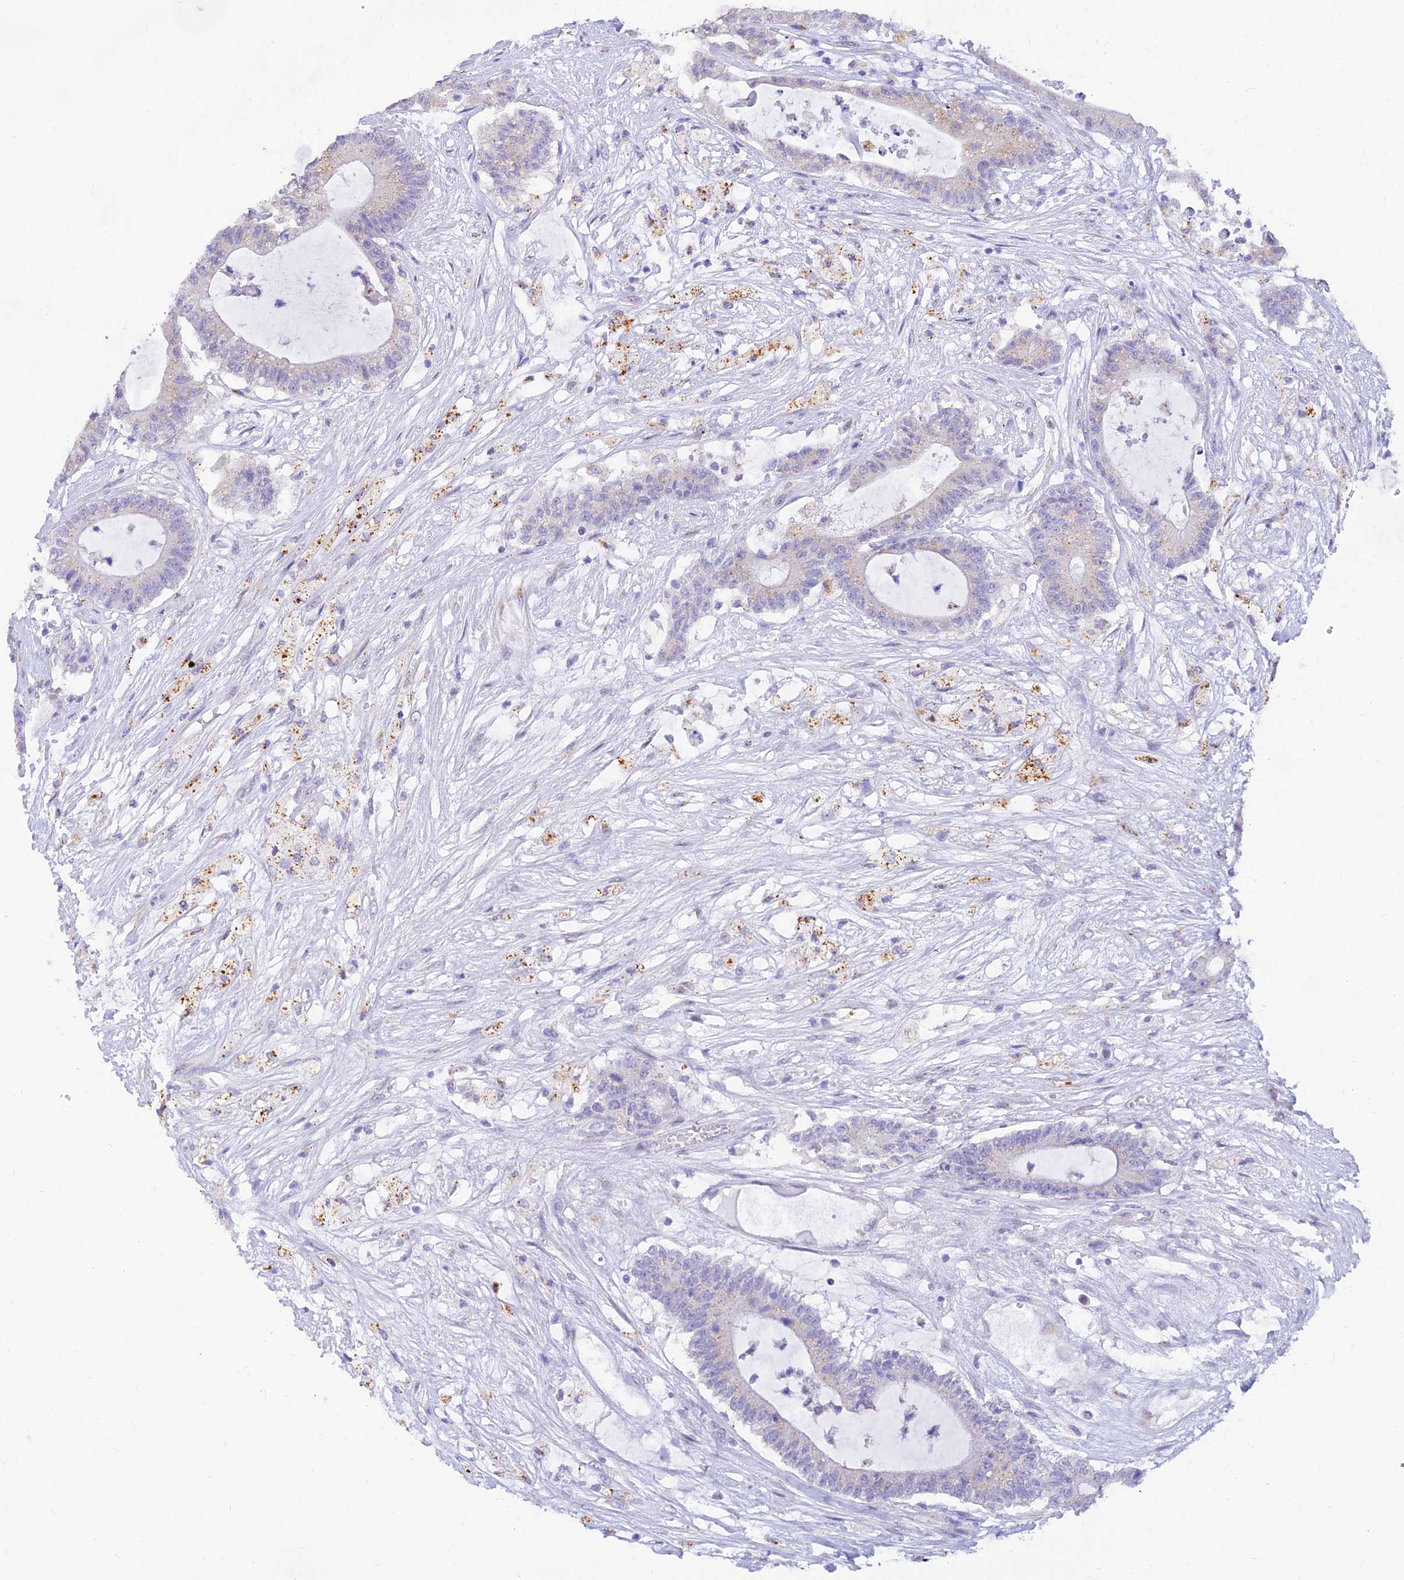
{"staining": {"intensity": "negative", "quantity": "none", "location": "none"}, "tissue": "colorectal cancer", "cell_type": "Tumor cells", "image_type": "cancer", "snomed": [{"axis": "morphology", "description": "Adenocarcinoma, NOS"}, {"axis": "topography", "description": "Colon"}], "caption": "This is a histopathology image of IHC staining of colorectal cancer (adenocarcinoma), which shows no staining in tumor cells.", "gene": "INKA1", "patient": {"sex": "female", "age": 84}}